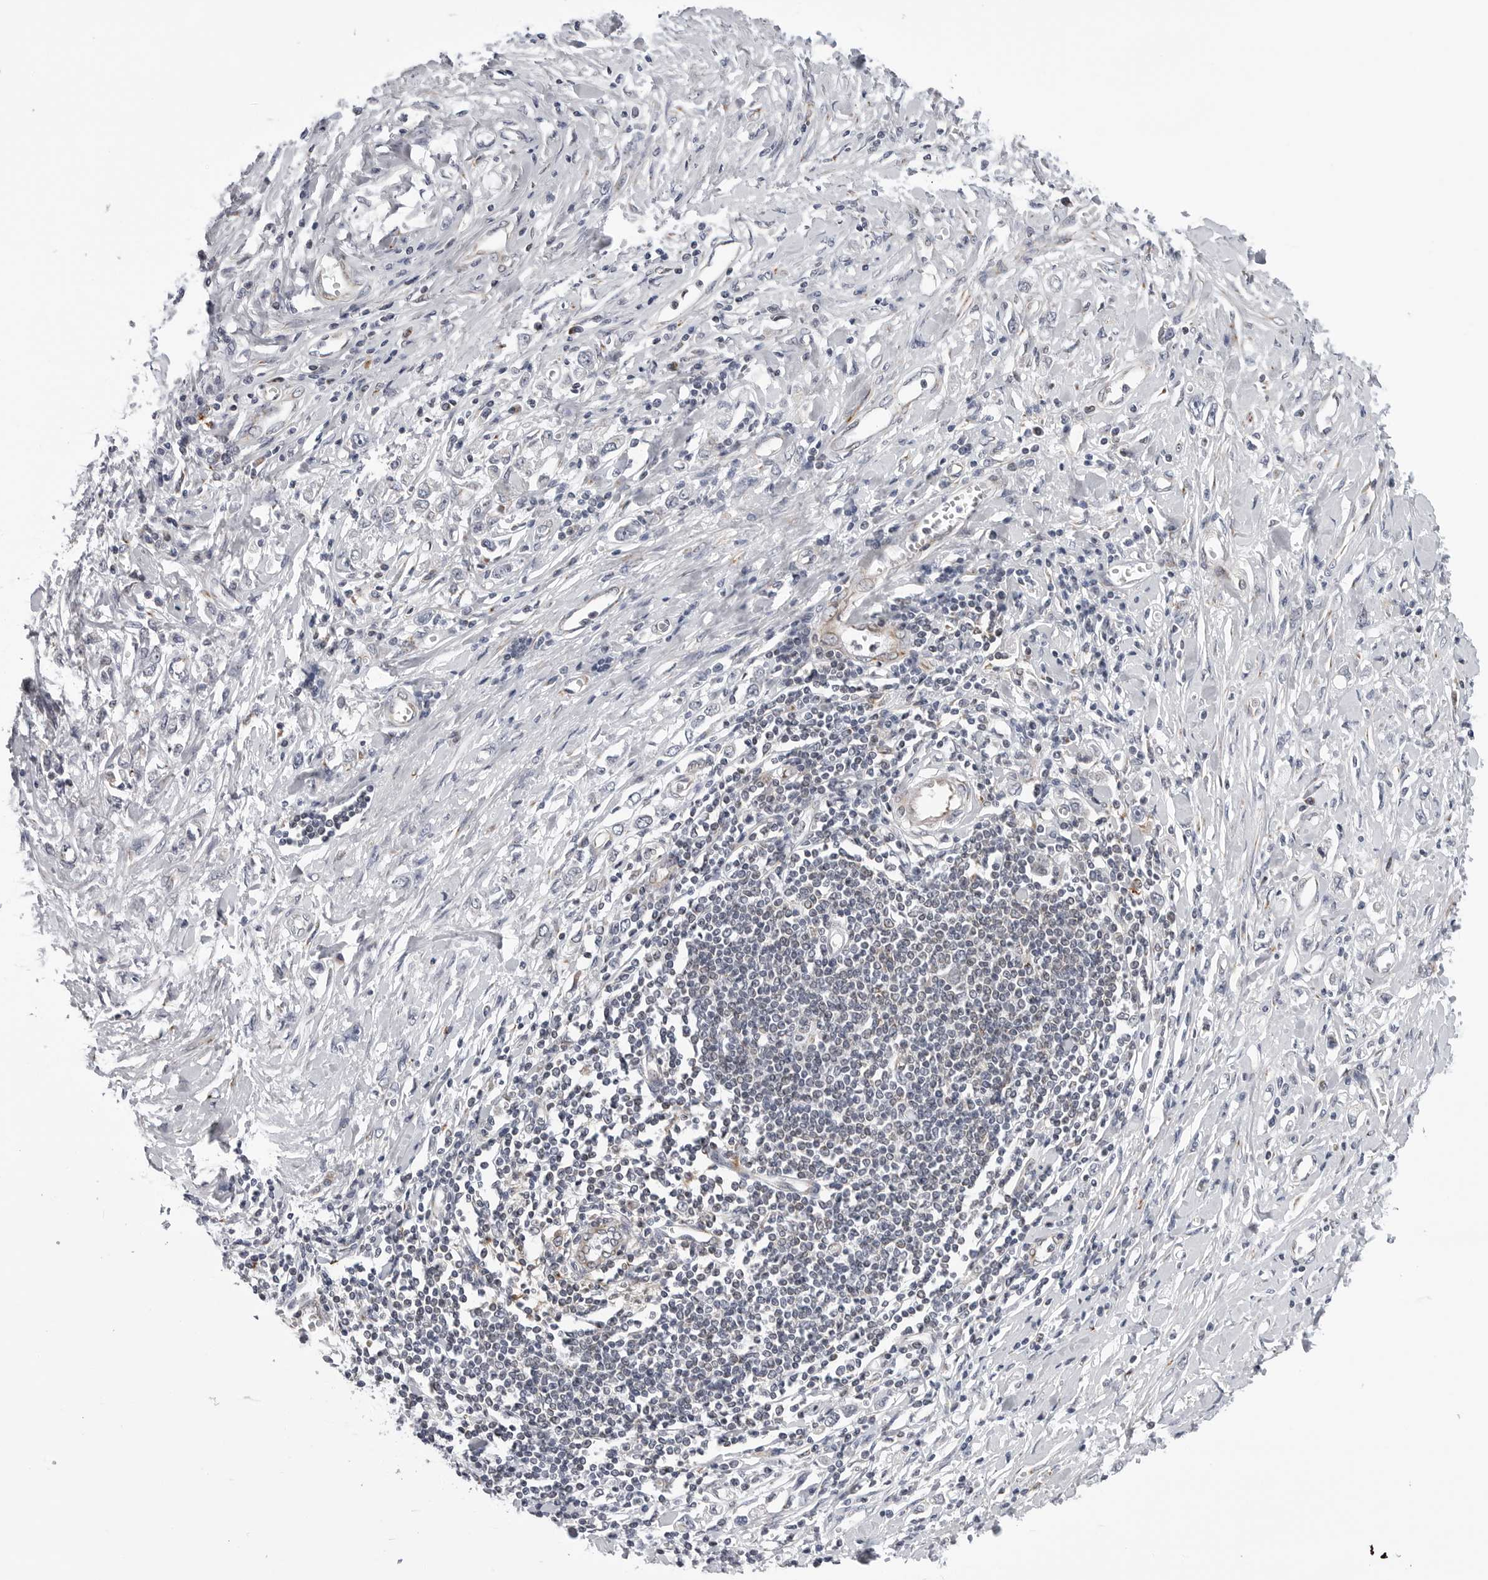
{"staining": {"intensity": "negative", "quantity": "none", "location": "none"}, "tissue": "stomach cancer", "cell_type": "Tumor cells", "image_type": "cancer", "snomed": [{"axis": "morphology", "description": "Adenocarcinoma, NOS"}, {"axis": "topography", "description": "Stomach"}], "caption": "High power microscopy micrograph of an IHC image of stomach adenocarcinoma, revealing no significant staining in tumor cells.", "gene": "CDK20", "patient": {"sex": "female", "age": 76}}